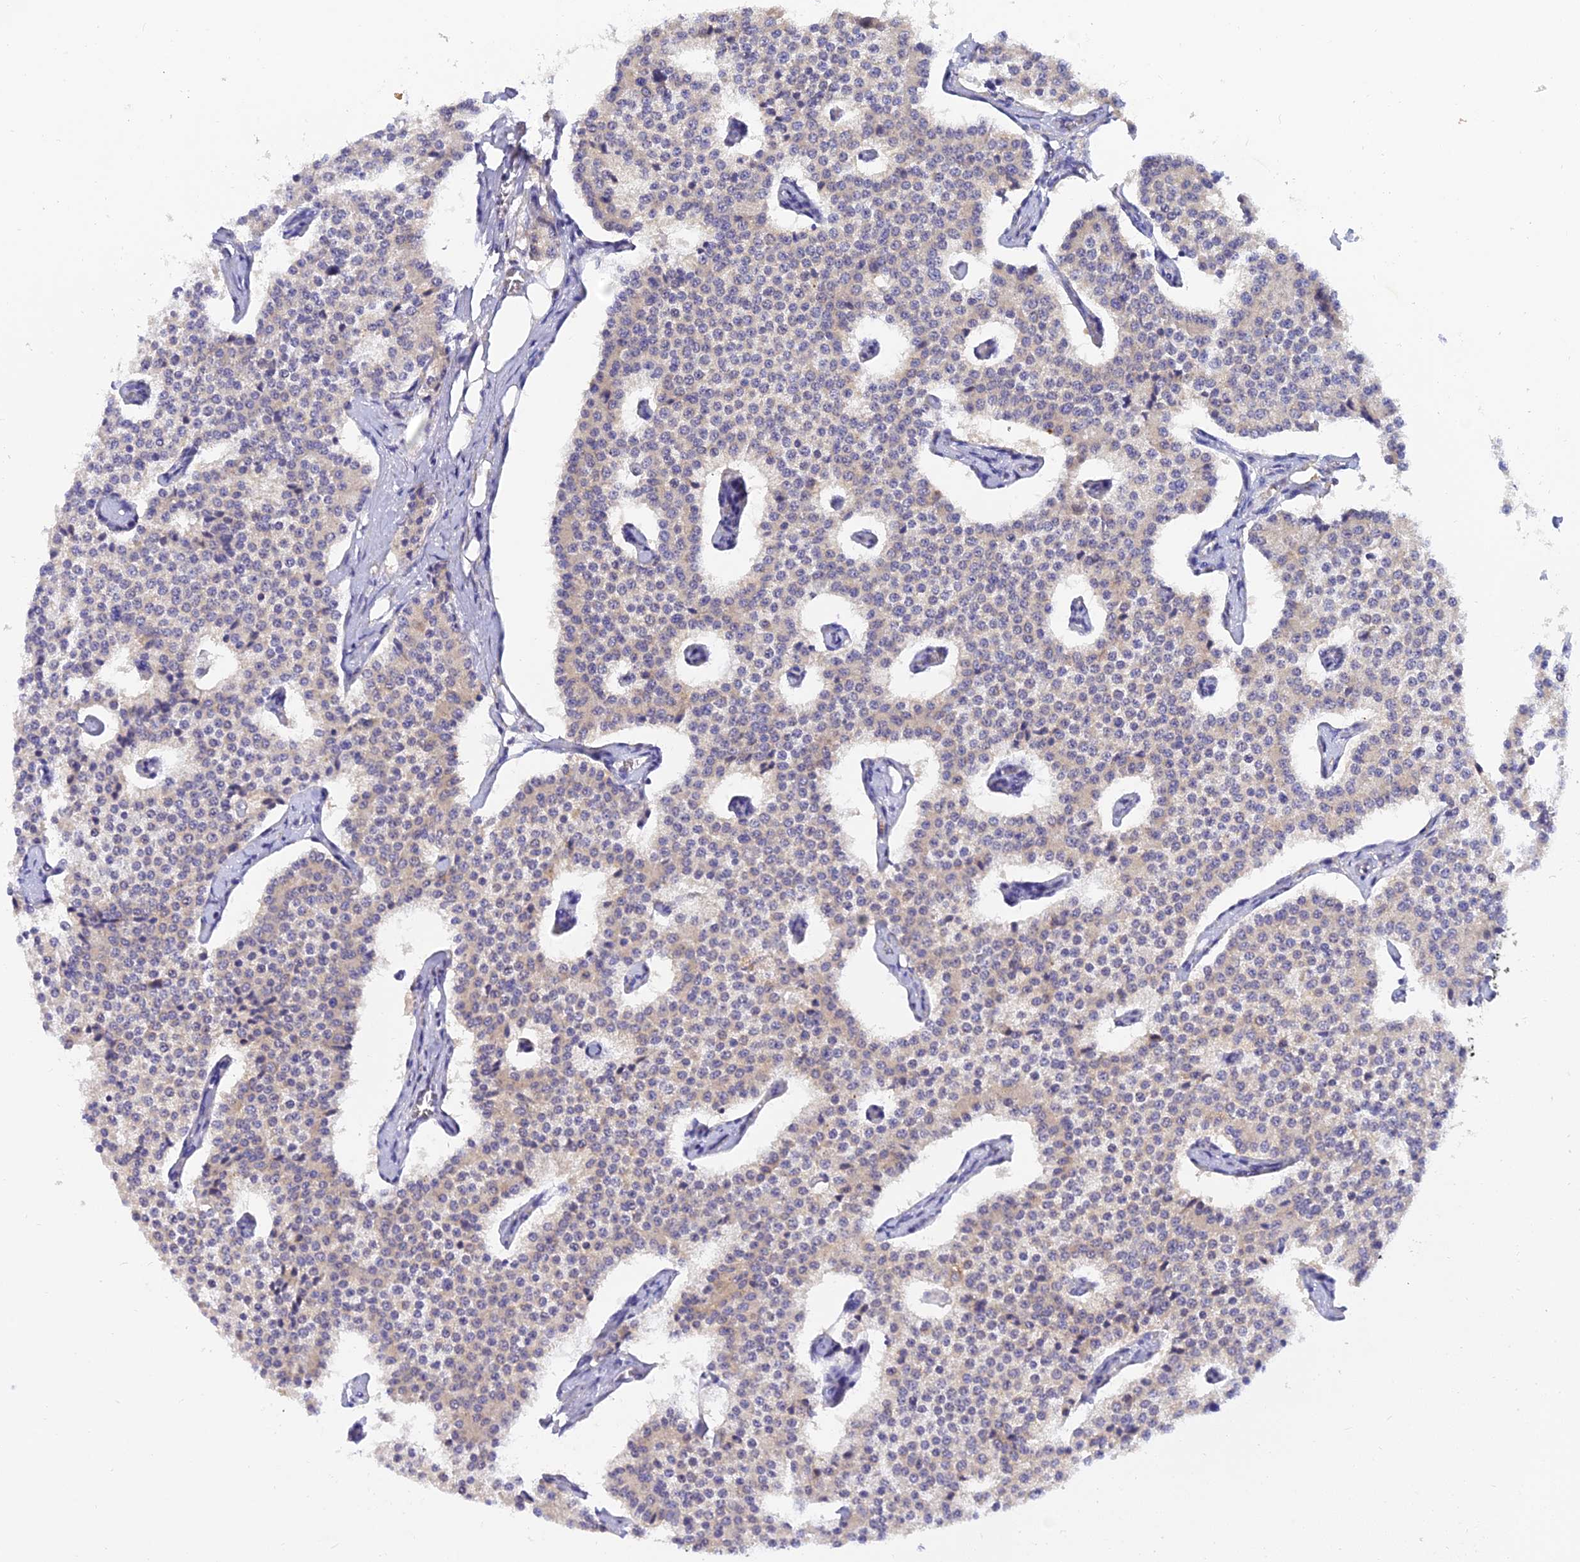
{"staining": {"intensity": "weak", "quantity": "<25%", "location": "cytoplasmic/membranous"}, "tissue": "carcinoid", "cell_type": "Tumor cells", "image_type": "cancer", "snomed": [{"axis": "morphology", "description": "Carcinoid, malignant, NOS"}, {"axis": "topography", "description": "Colon"}], "caption": "Protein analysis of carcinoid (malignant) exhibits no significant expression in tumor cells. The staining was performed using DAB (3,3'-diaminobenzidine) to visualize the protein expression in brown, while the nuclei were stained in blue with hematoxylin (Magnification: 20x).", "gene": "ARL8B", "patient": {"sex": "female", "age": 52}}